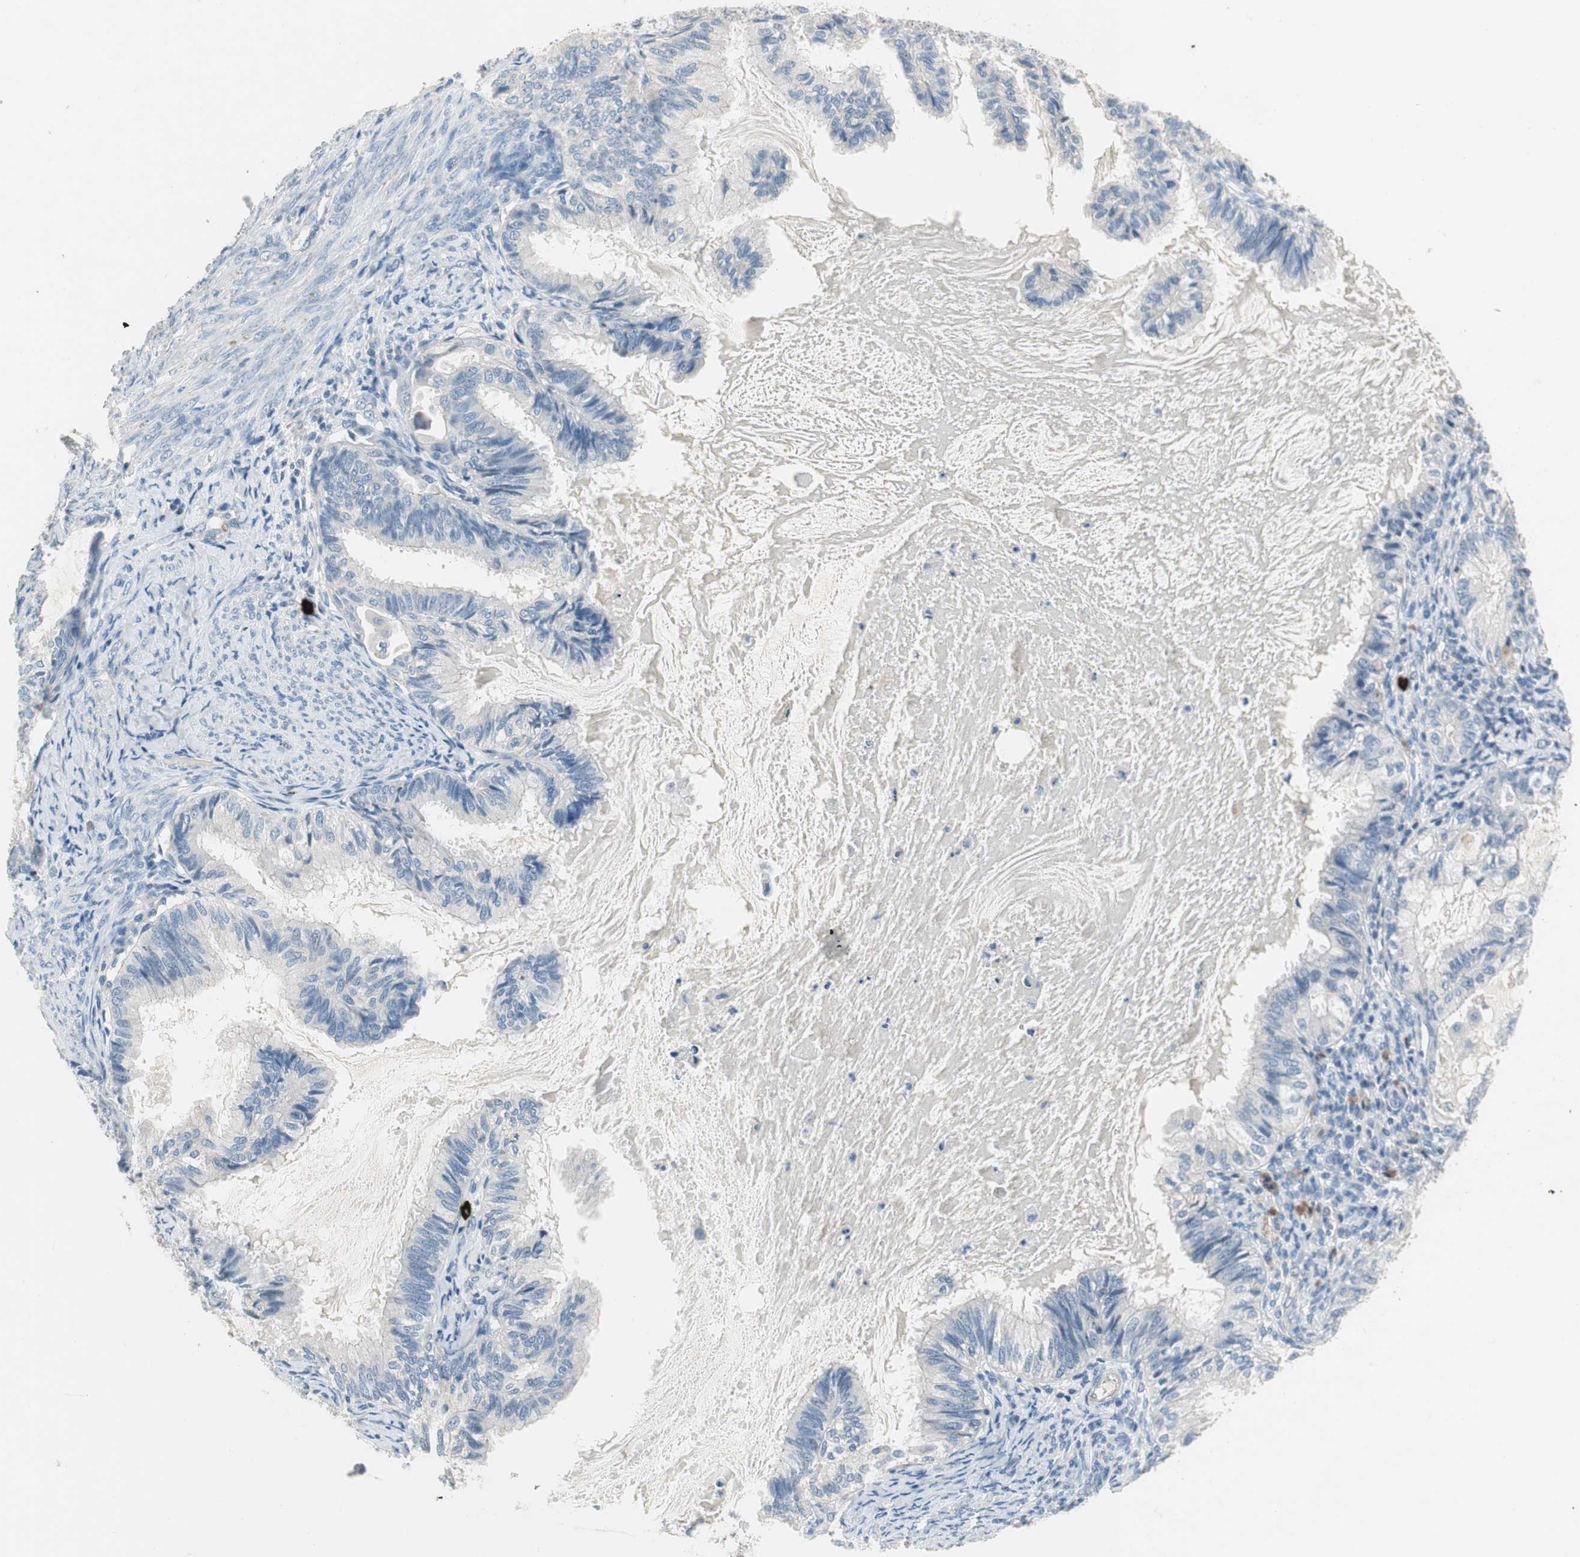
{"staining": {"intensity": "negative", "quantity": "none", "location": "none"}, "tissue": "cervical cancer", "cell_type": "Tumor cells", "image_type": "cancer", "snomed": [{"axis": "morphology", "description": "Normal tissue, NOS"}, {"axis": "morphology", "description": "Adenocarcinoma, NOS"}, {"axis": "topography", "description": "Cervix"}, {"axis": "topography", "description": "Endometrium"}], "caption": "The histopathology image displays no significant staining in tumor cells of cervical adenocarcinoma. Brightfield microscopy of IHC stained with DAB (3,3'-diaminobenzidine) (brown) and hematoxylin (blue), captured at high magnification.", "gene": "CPA3", "patient": {"sex": "female", "age": 86}}